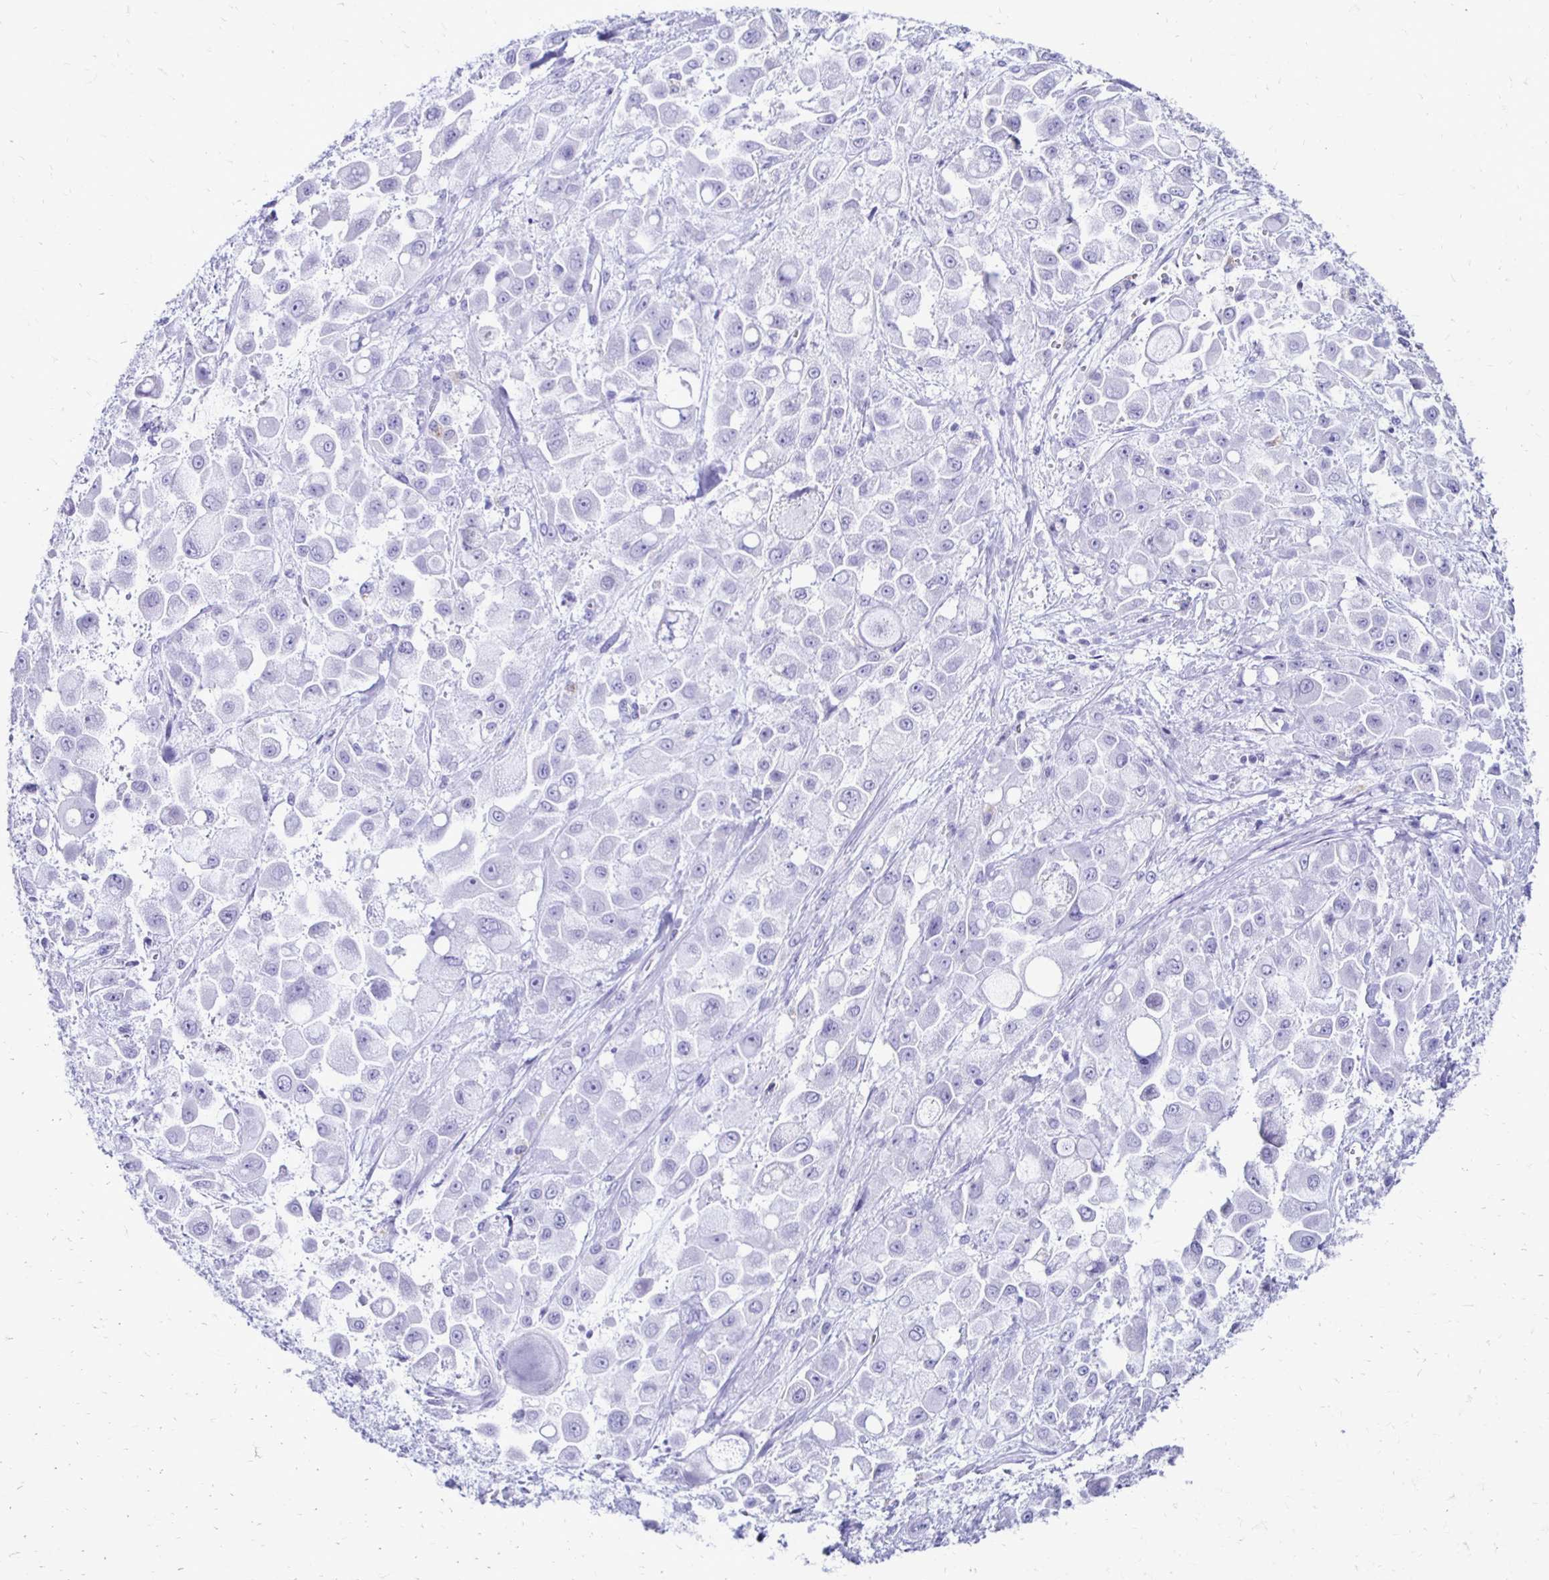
{"staining": {"intensity": "negative", "quantity": "none", "location": "none"}, "tissue": "stomach cancer", "cell_type": "Tumor cells", "image_type": "cancer", "snomed": [{"axis": "morphology", "description": "Adenocarcinoma, NOS"}, {"axis": "topography", "description": "Stomach"}], "caption": "This is an immunohistochemistry (IHC) photomicrograph of adenocarcinoma (stomach). There is no staining in tumor cells.", "gene": "CST5", "patient": {"sex": "female", "age": 76}}